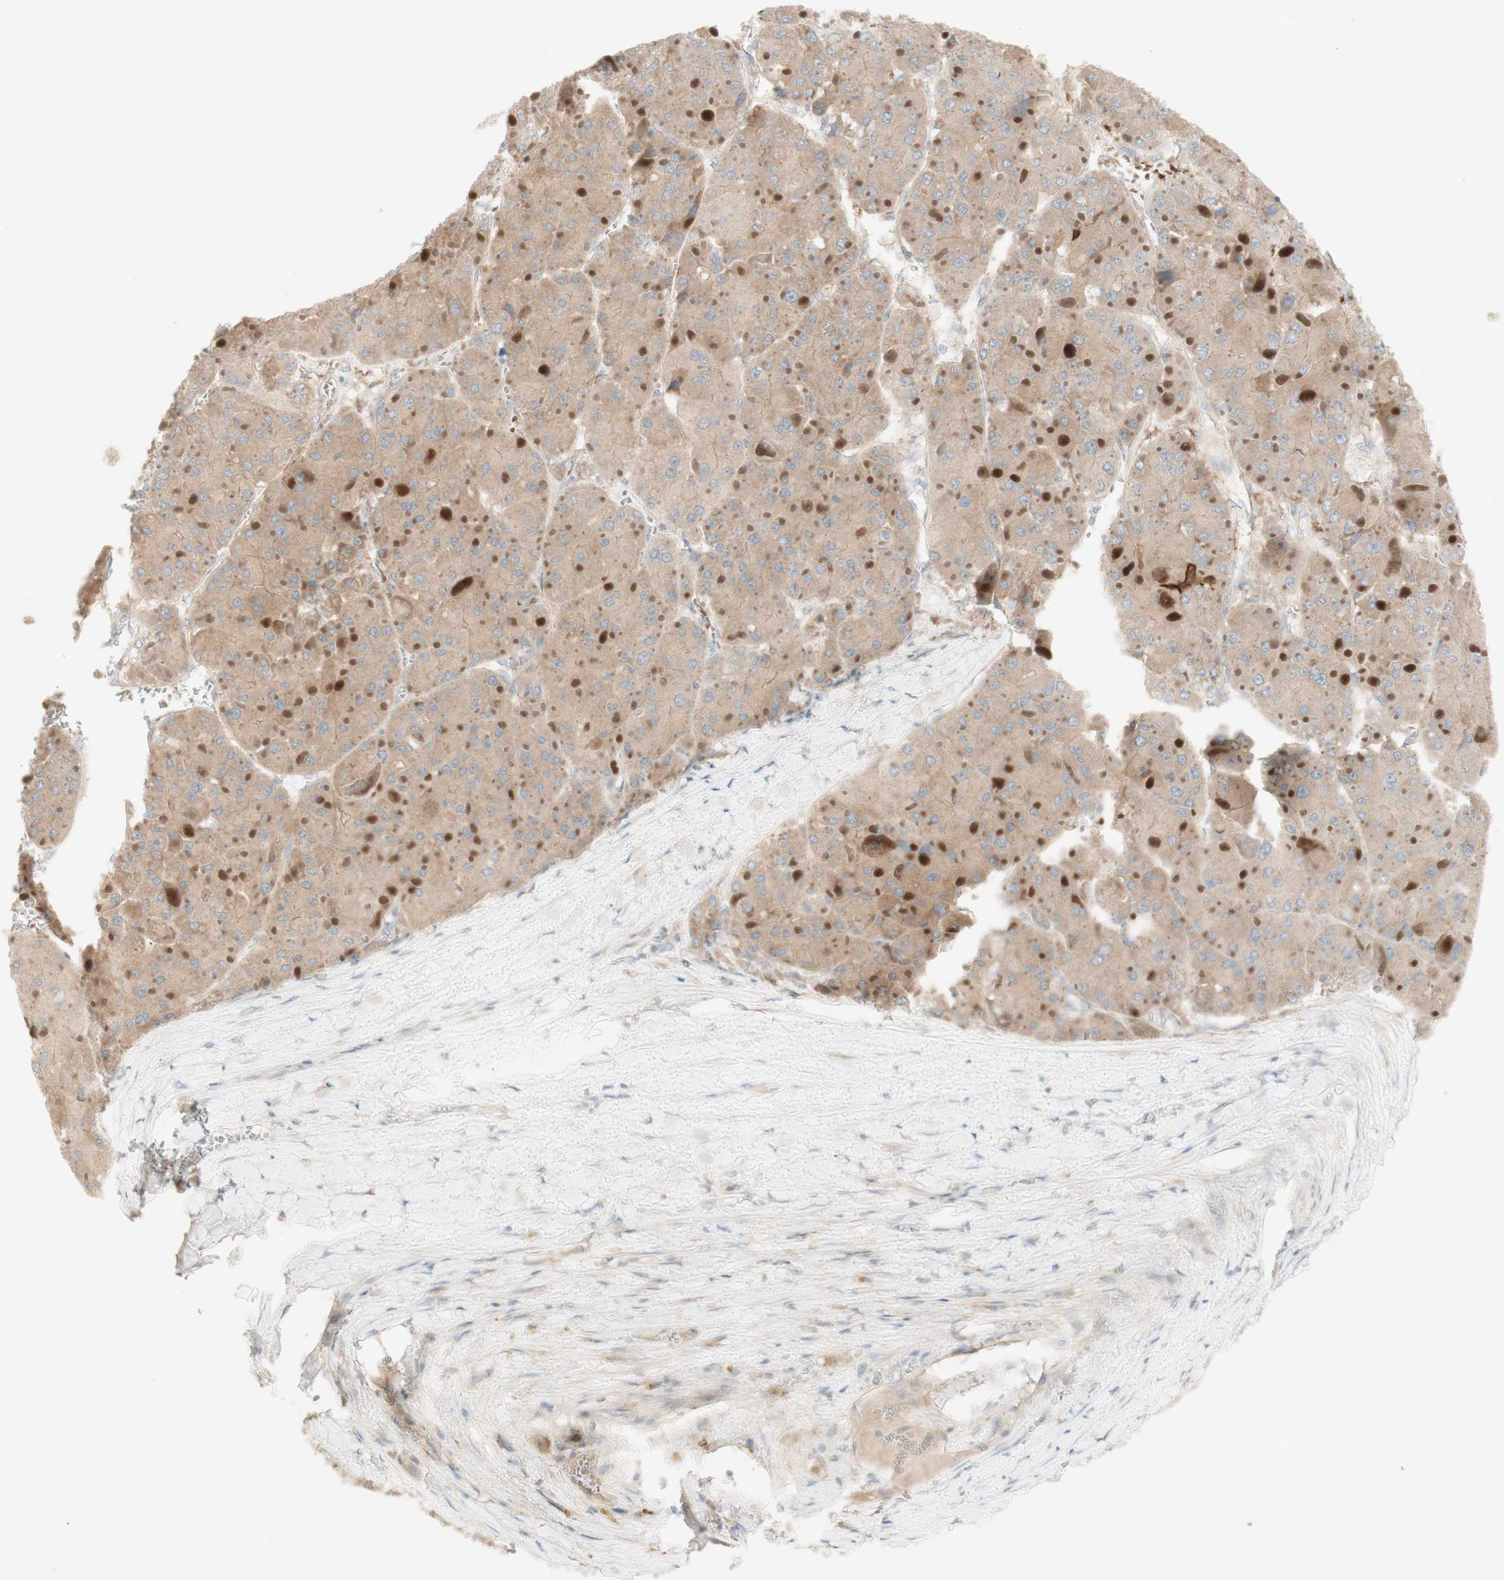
{"staining": {"intensity": "weak", "quantity": ">75%", "location": "cytoplasmic/membranous"}, "tissue": "liver cancer", "cell_type": "Tumor cells", "image_type": "cancer", "snomed": [{"axis": "morphology", "description": "Carcinoma, Hepatocellular, NOS"}, {"axis": "topography", "description": "Liver"}], "caption": "This image exhibits immunohistochemistry staining of liver cancer (hepatocellular carcinoma), with low weak cytoplasmic/membranous positivity in about >75% of tumor cells.", "gene": "PTGER4", "patient": {"sex": "female", "age": 73}}